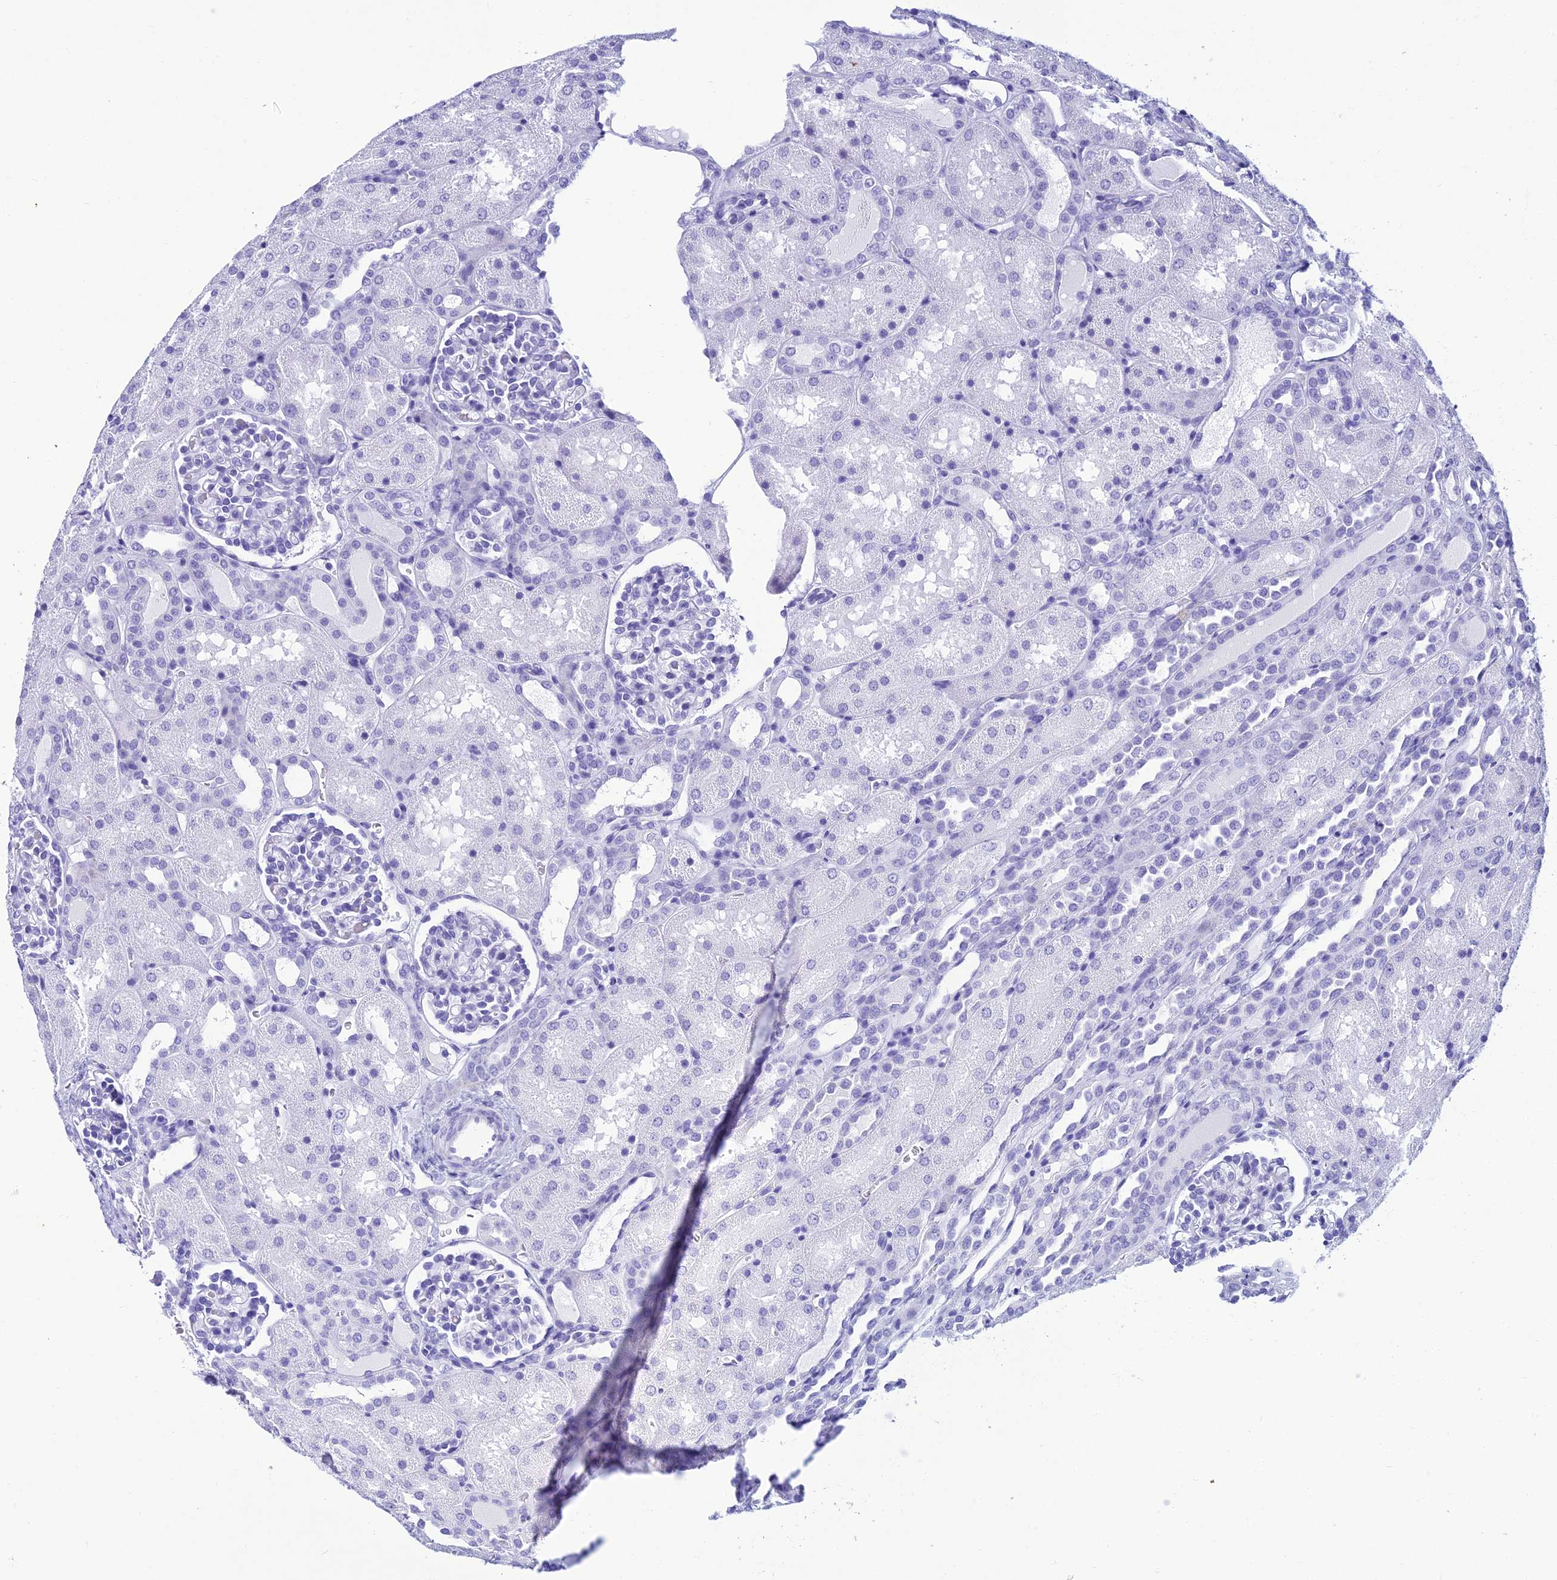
{"staining": {"intensity": "negative", "quantity": "none", "location": "none"}, "tissue": "kidney", "cell_type": "Cells in glomeruli", "image_type": "normal", "snomed": [{"axis": "morphology", "description": "Normal tissue, NOS"}, {"axis": "topography", "description": "Kidney"}], "caption": "This is an IHC micrograph of benign human kidney. There is no positivity in cells in glomeruli.", "gene": "ZNF442", "patient": {"sex": "male", "age": 1}}